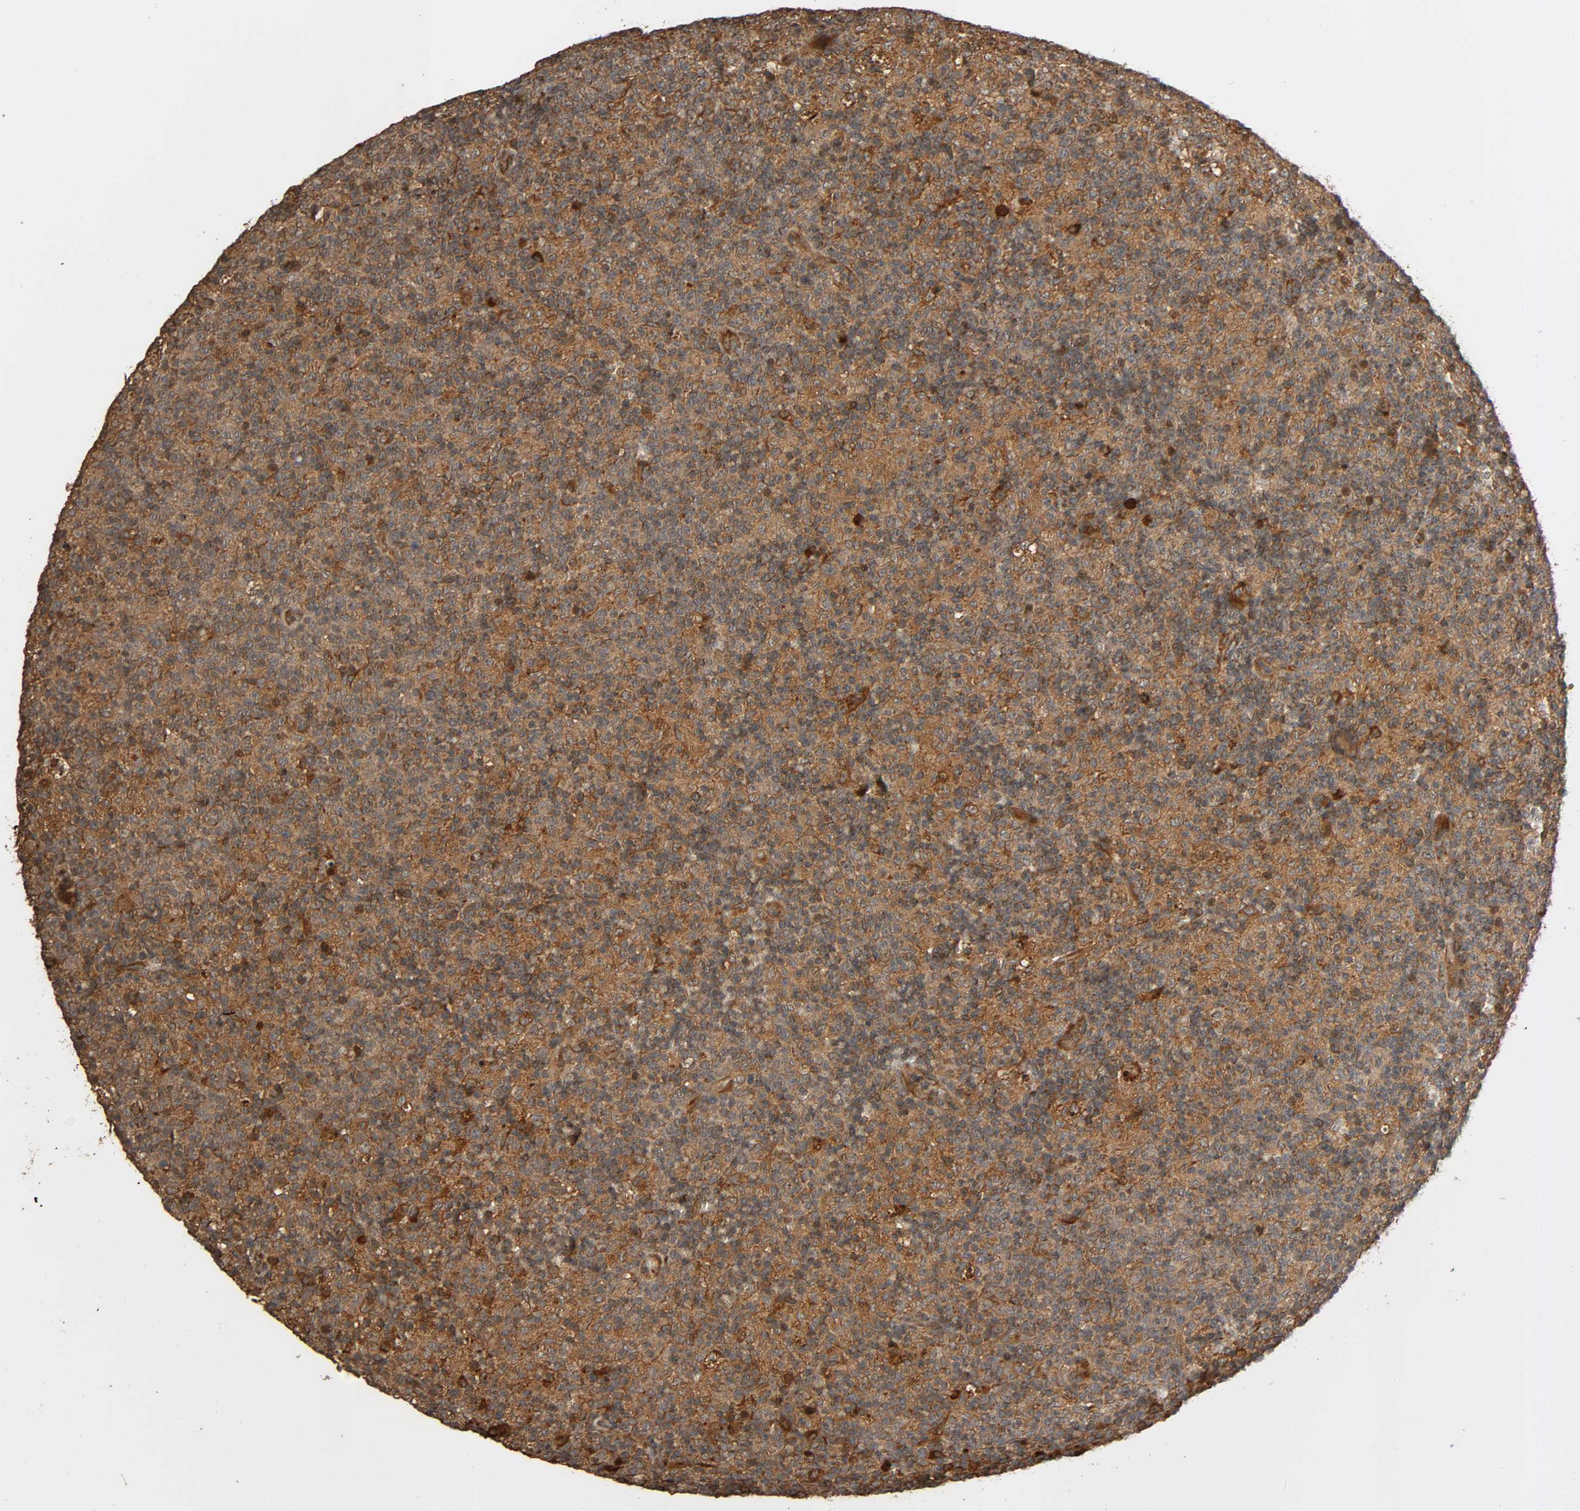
{"staining": {"intensity": "moderate", "quantity": ">75%", "location": "cytoplasmic/membranous"}, "tissue": "lymph node", "cell_type": "Germinal center cells", "image_type": "normal", "snomed": [{"axis": "morphology", "description": "Normal tissue, NOS"}, {"axis": "morphology", "description": "Inflammation, NOS"}, {"axis": "topography", "description": "Lymph node"}], "caption": "Immunohistochemistry (IHC) photomicrograph of normal lymph node: human lymph node stained using immunohistochemistry (IHC) reveals medium levels of moderate protein expression localized specifically in the cytoplasmic/membranous of germinal center cells, appearing as a cytoplasmic/membranous brown color.", "gene": "MAP3K8", "patient": {"sex": "male", "age": 55}}